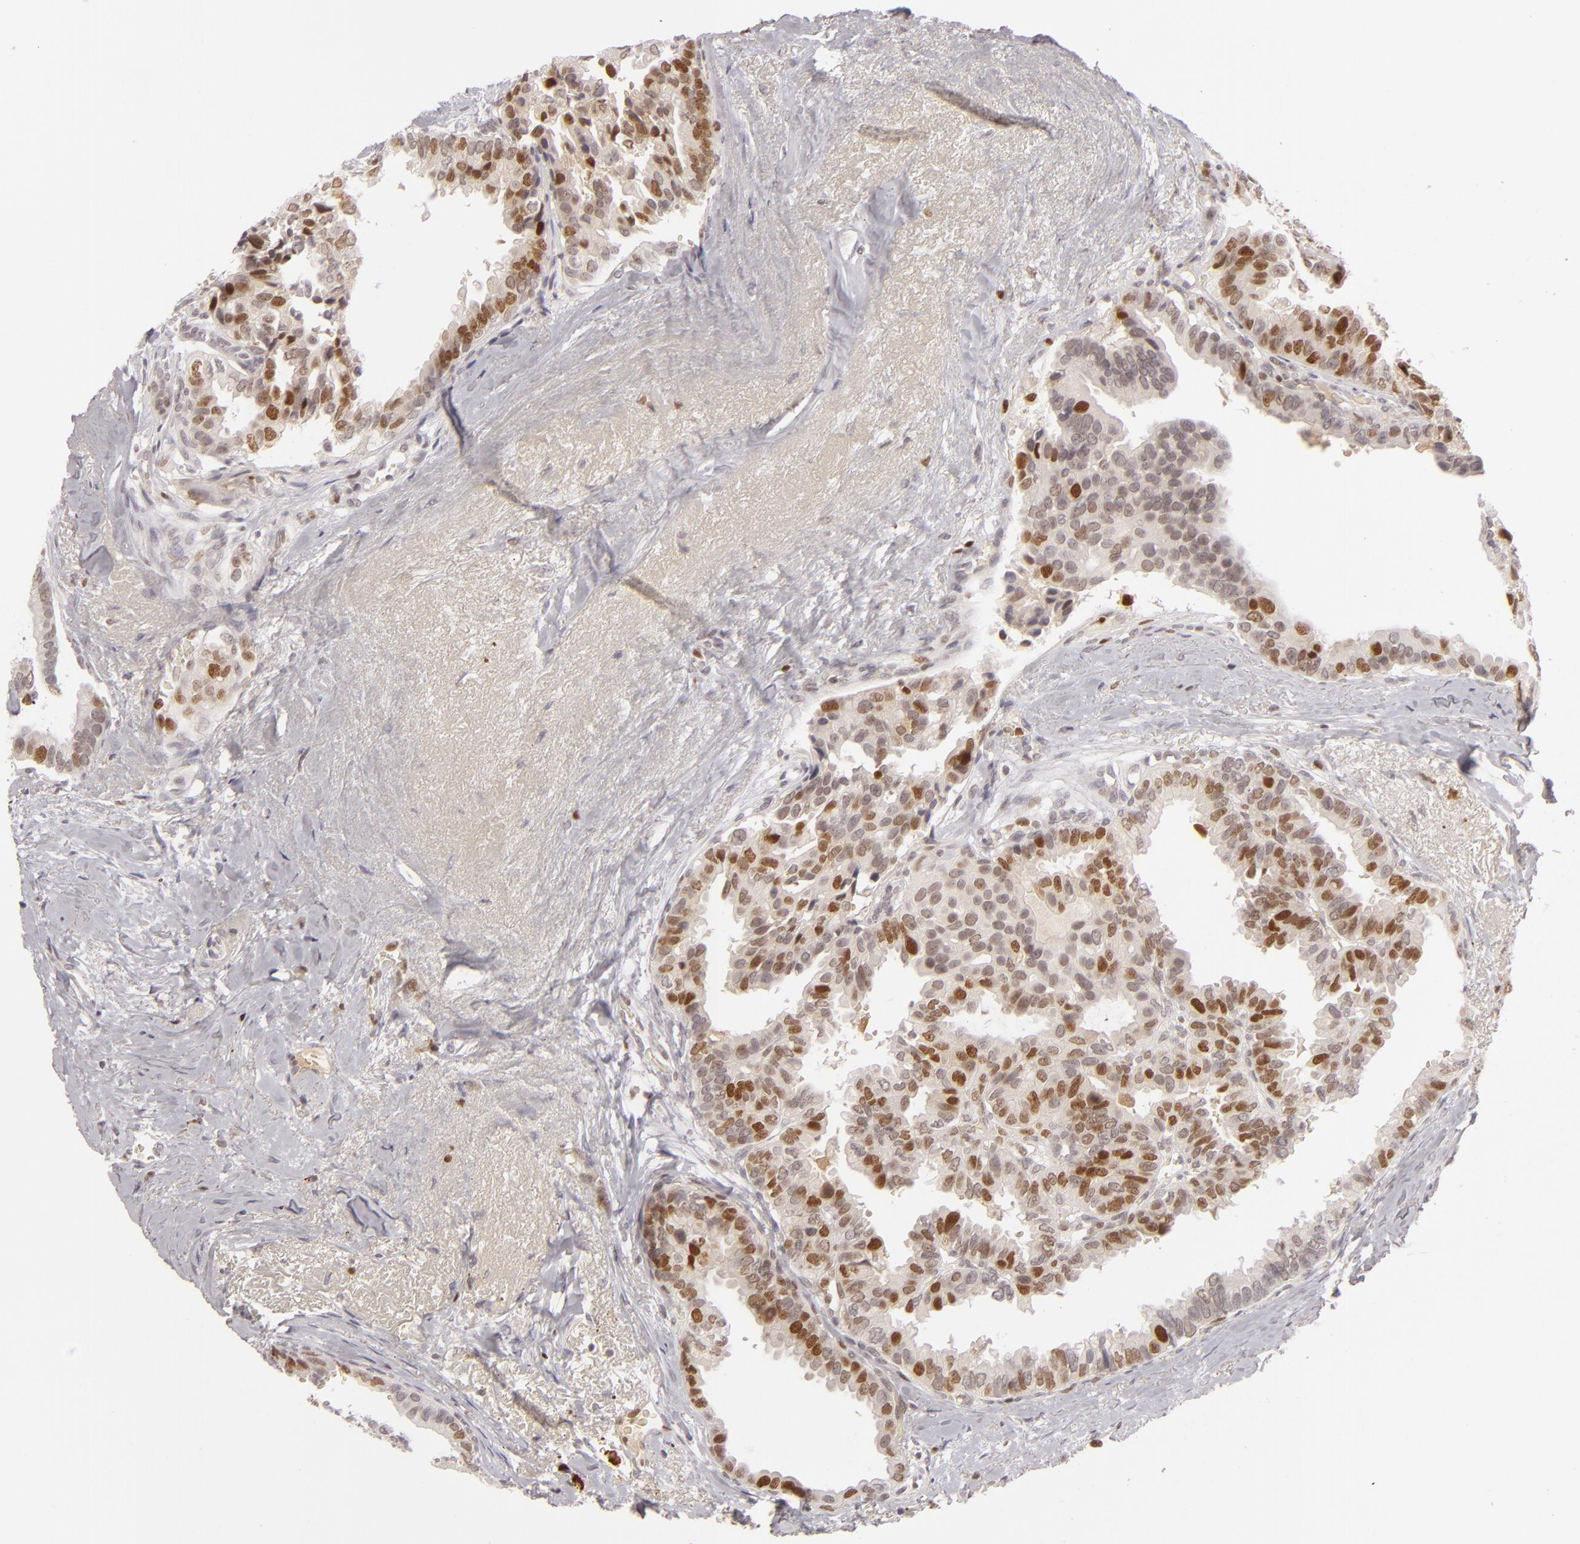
{"staining": {"intensity": "moderate", "quantity": ">75%", "location": "nuclear"}, "tissue": "breast cancer", "cell_type": "Tumor cells", "image_type": "cancer", "snomed": [{"axis": "morphology", "description": "Duct carcinoma"}, {"axis": "topography", "description": "Breast"}], "caption": "Immunohistochemistry of breast invasive ductal carcinoma demonstrates medium levels of moderate nuclear expression in about >75% of tumor cells. The staining was performed using DAB, with brown indicating positive protein expression. Nuclei are stained blue with hematoxylin.", "gene": "FEN1", "patient": {"sex": "female", "age": 69}}